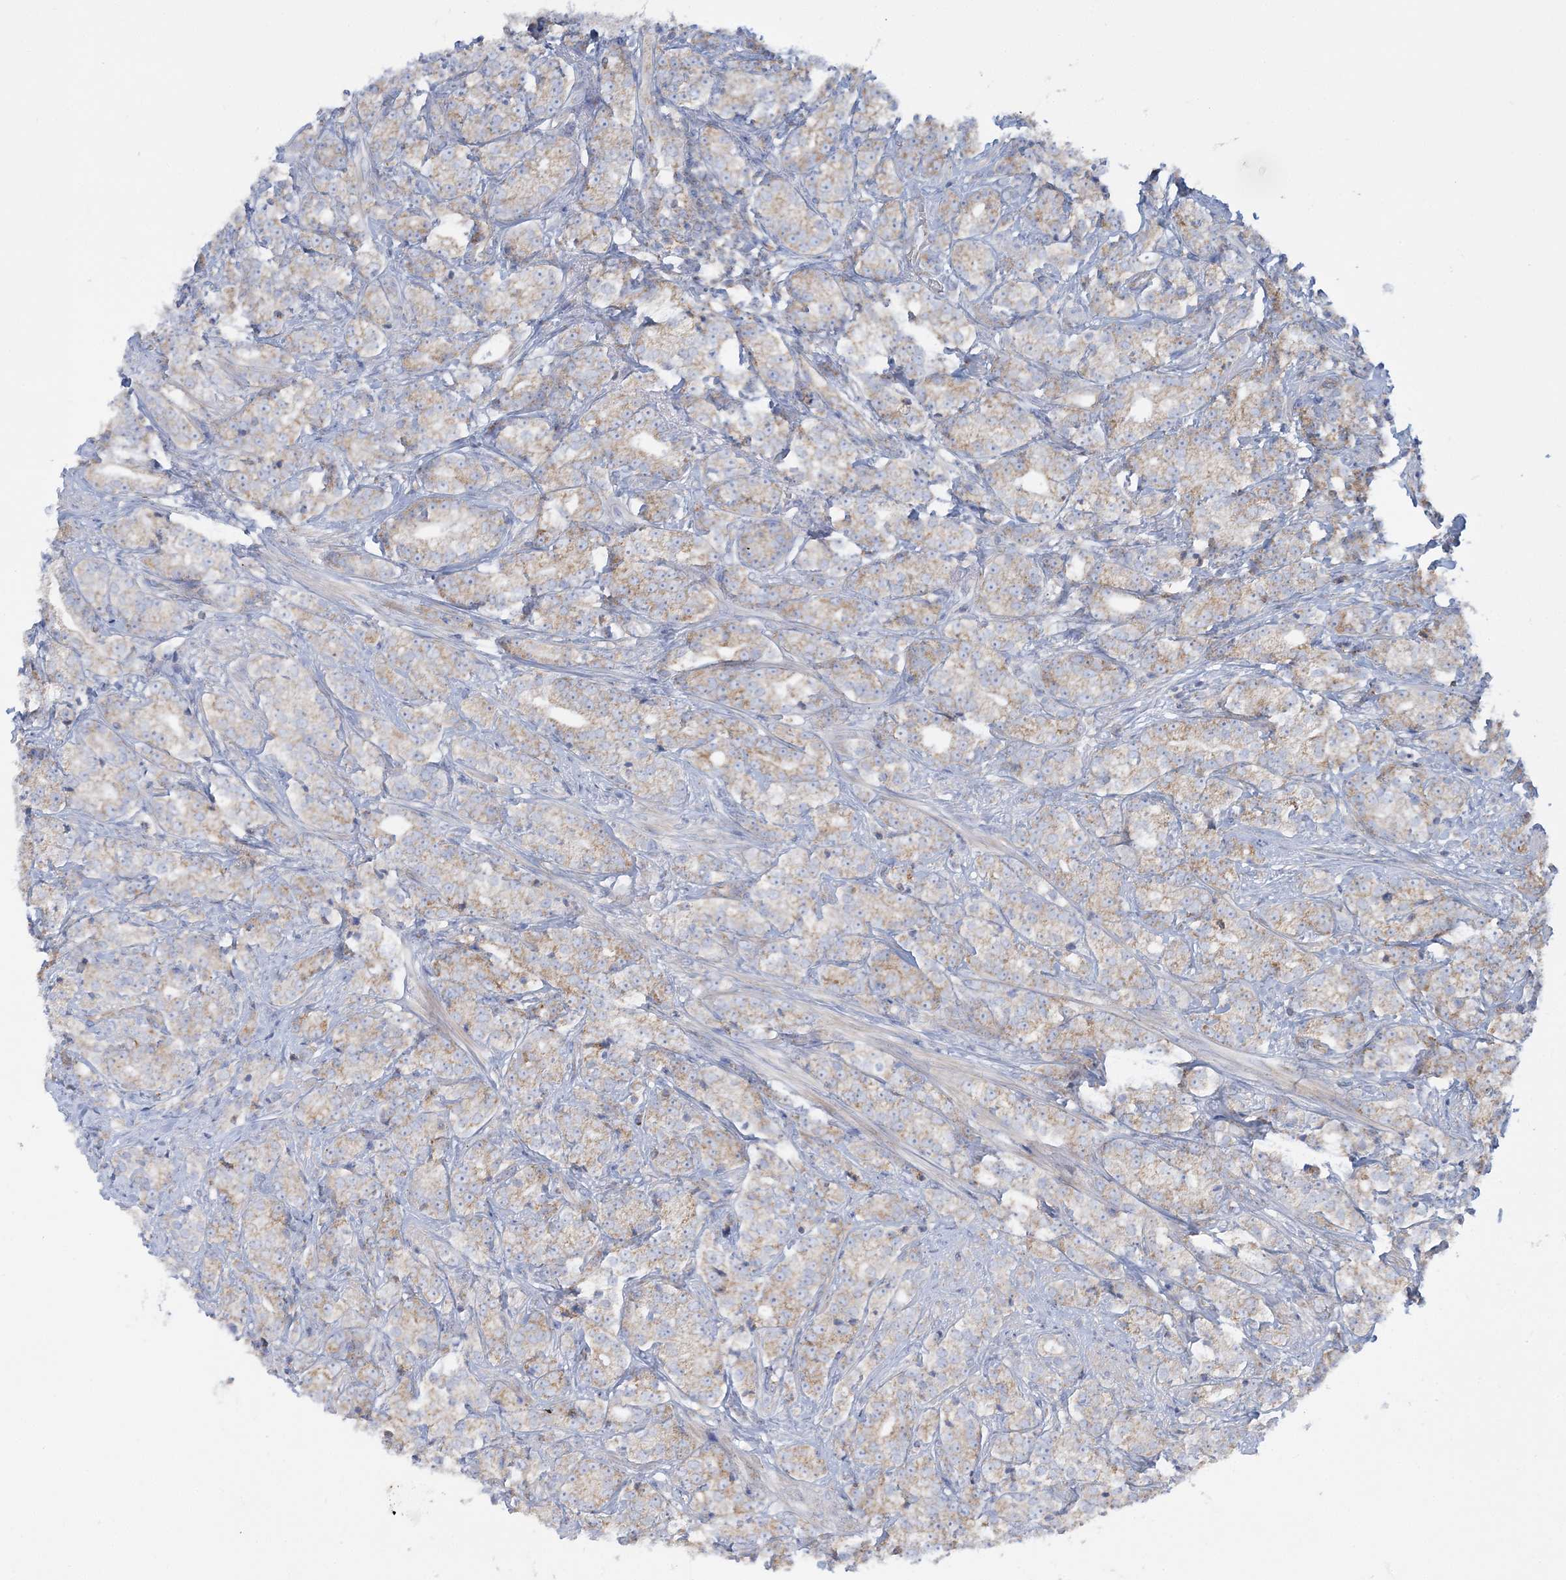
{"staining": {"intensity": "weak", "quantity": "25%-75%", "location": "cytoplasmic/membranous"}, "tissue": "prostate cancer", "cell_type": "Tumor cells", "image_type": "cancer", "snomed": [{"axis": "morphology", "description": "Adenocarcinoma, High grade"}, {"axis": "topography", "description": "Prostate"}], "caption": "Immunohistochemical staining of prostate high-grade adenocarcinoma exhibits low levels of weak cytoplasmic/membranous positivity in approximately 25%-75% of tumor cells. (DAB (3,3'-diaminobenzidine) IHC, brown staining for protein, blue staining for nuclei).", "gene": "TBC1D14", "patient": {"sex": "male", "age": 69}}